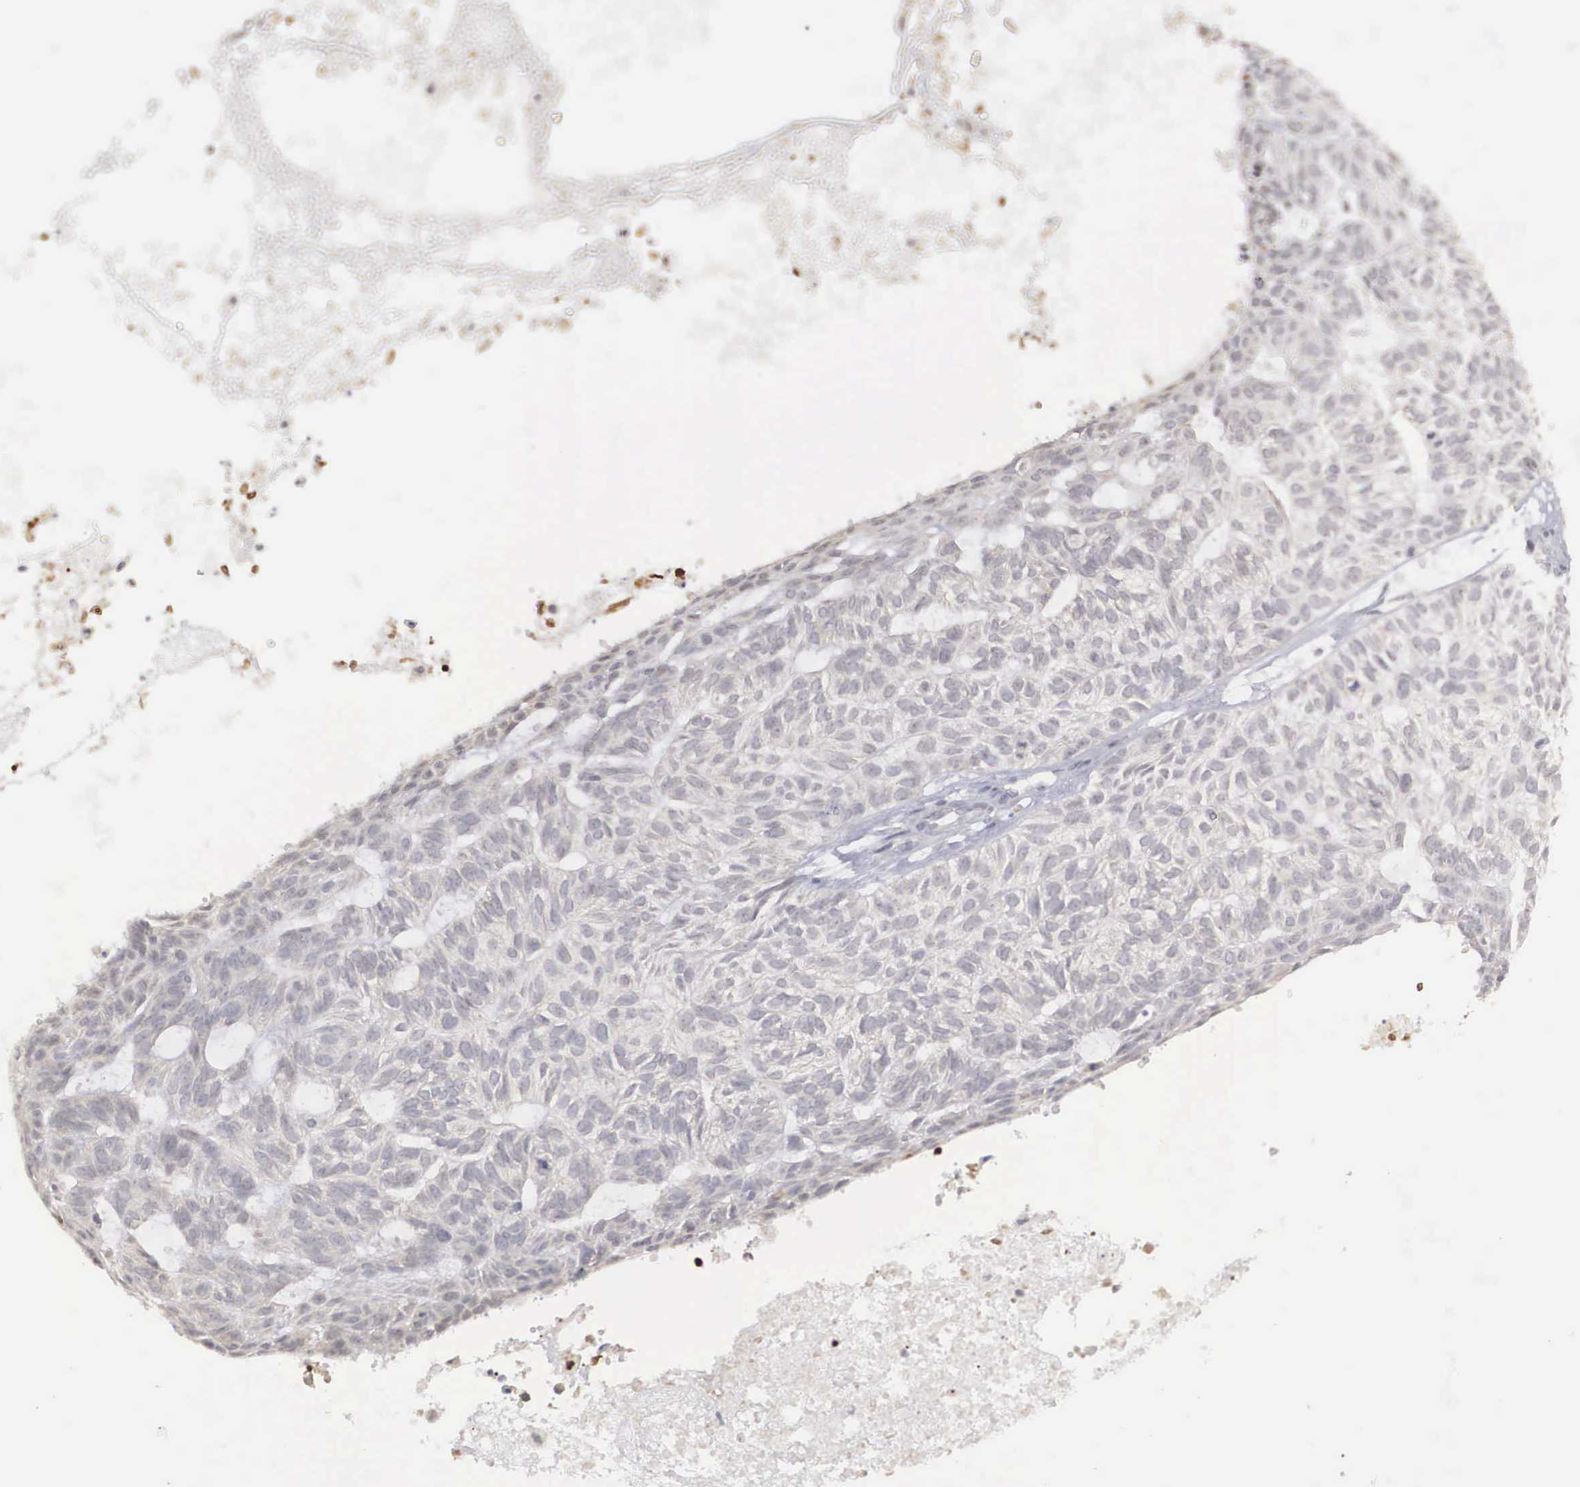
{"staining": {"intensity": "negative", "quantity": "none", "location": "none"}, "tissue": "skin cancer", "cell_type": "Tumor cells", "image_type": "cancer", "snomed": [{"axis": "morphology", "description": "Basal cell carcinoma"}, {"axis": "topography", "description": "Skin"}], "caption": "There is no significant positivity in tumor cells of skin cancer. (DAB (3,3'-diaminobenzidine) immunohistochemistry (IHC), high magnification).", "gene": "WDR89", "patient": {"sex": "male", "age": 75}}